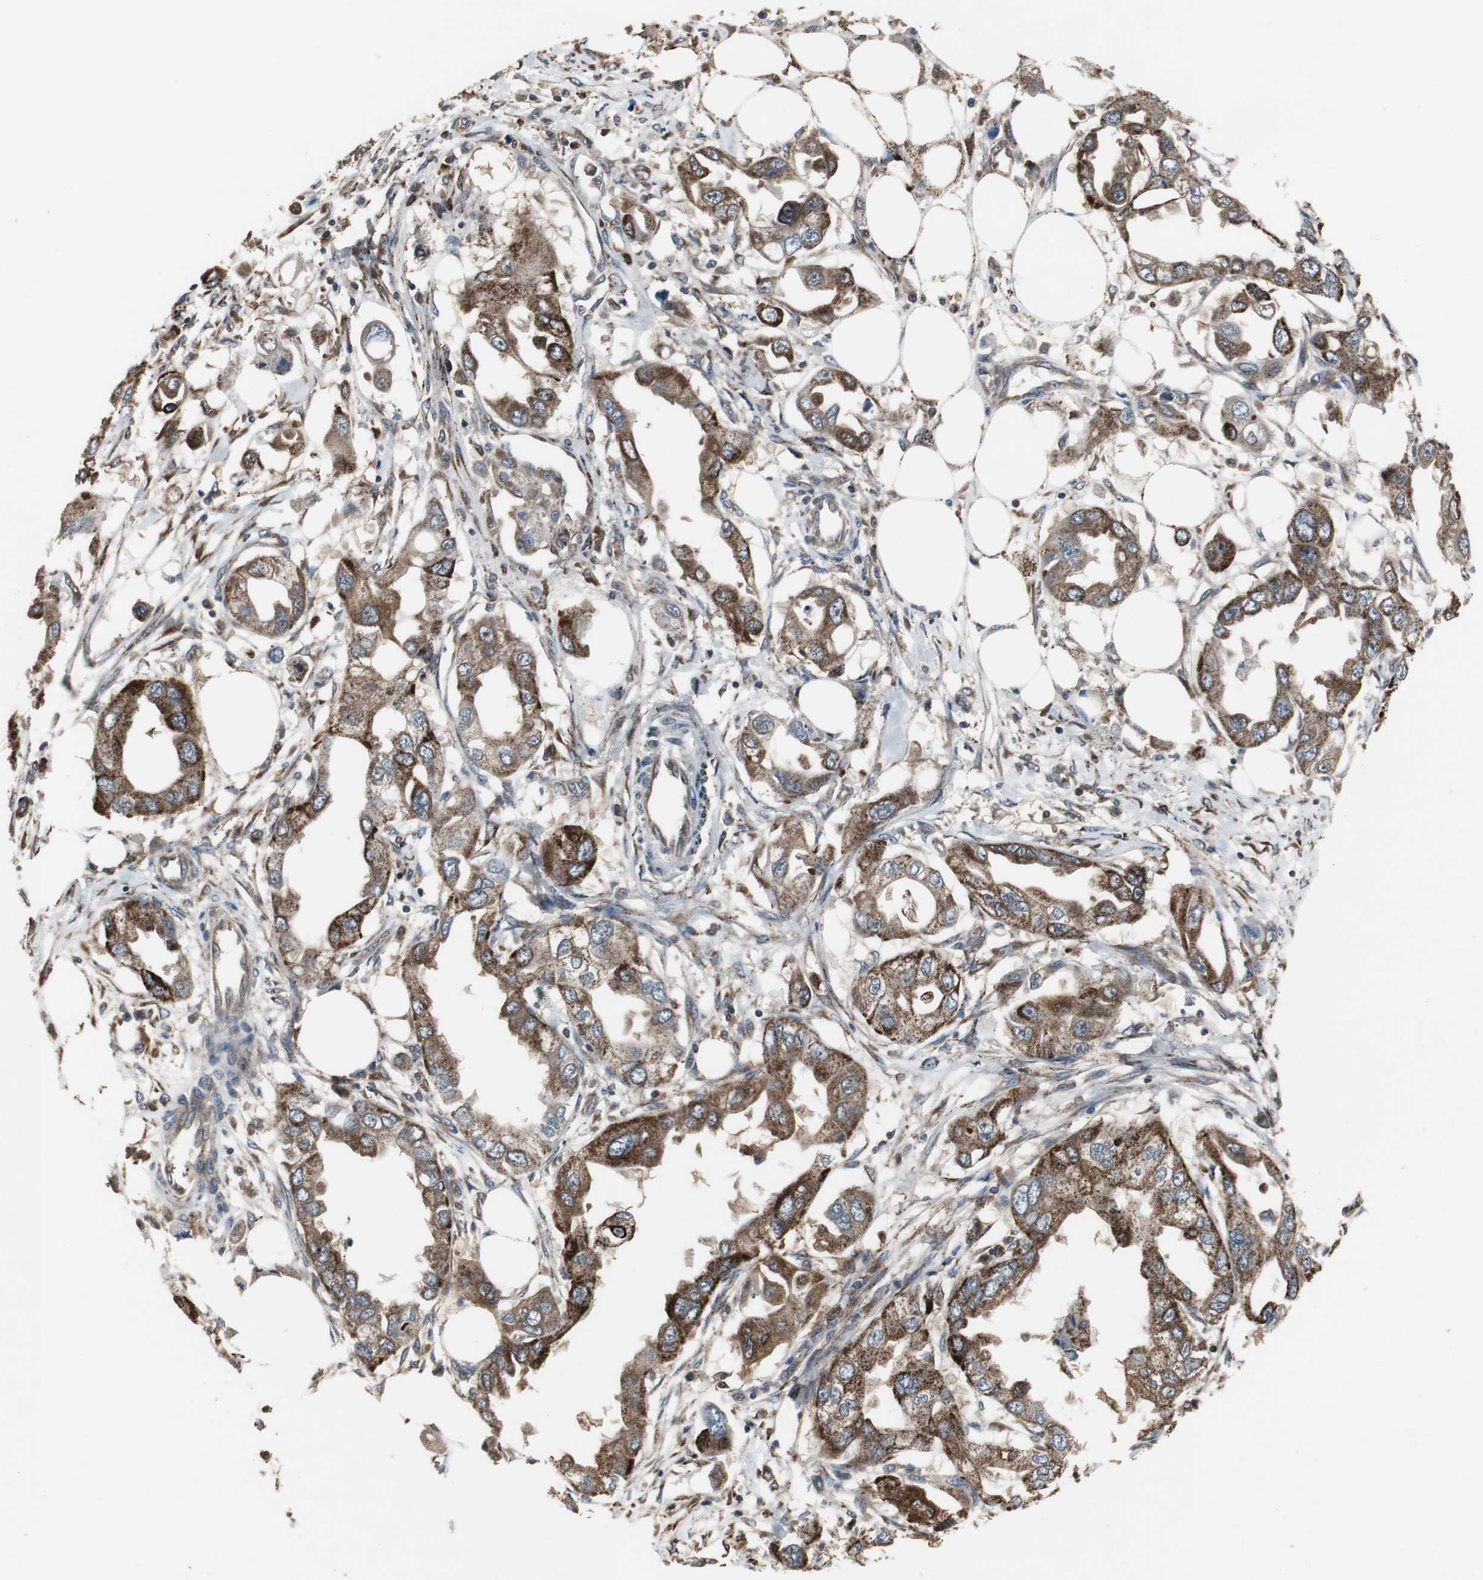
{"staining": {"intensity": "strong", "quantity": ">75%", "location": "cytoplasmic/membranous"}, "tissue": "endometrial cancer", "cell_type": "Tumor cells", "image_type": "cancer", "snomed": [{"axis": "morphology", "description": "Adenocarcinoma, NOS"}, {"axis": "topography", "description": "Endometrium"}], "caption": "Adenocarcinoma (endometrial) stained for a protein (brown) displays strong cytoplasmic/membranous positive staining in about >75% of tumor cells.", "gene": "ZSCAN22", "patient": {"sex": "female", "age": 67}}